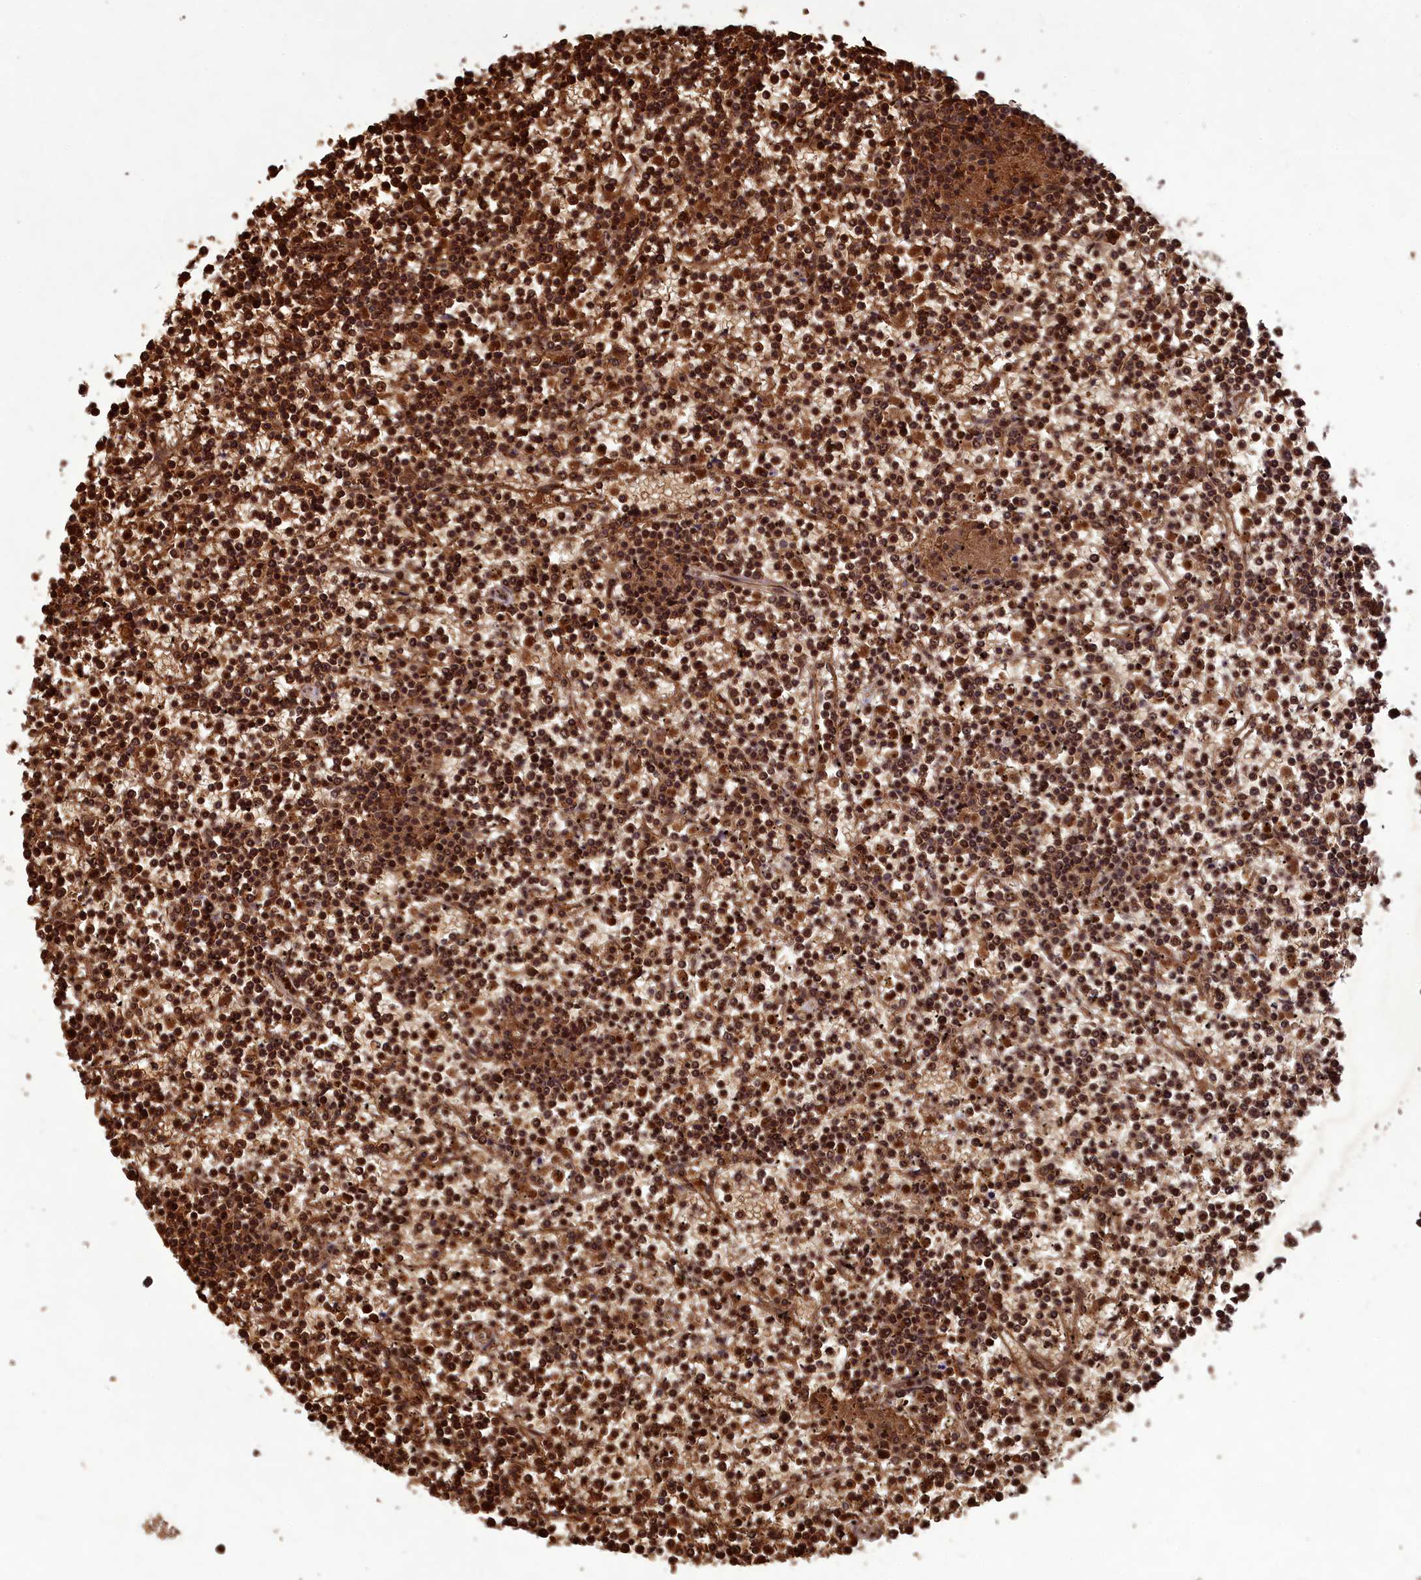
{"staining": {"intensity": "strong", "quantity": ">75%", "location": "cytoplasmic/membranous,nuclear"}, "tissue": "lymphoma", "cell_type": "Tumor cells", "image_type": "cancer", "snomed": [{"axis": "morphology", "description": "Malignant lymphoma, non-Hodgkin's type, Low grade"}, {"axis": "topography", "description": "Spleen"}], "caption": "Malignant lymphoma, non-Hodgkin's type (low-grade) was stained to show a protein in brown. There is high levels of strong cytoplasmic/membranous and nuclear expression in approximately >75% of tumor cells. The staining is performed using DAB brown chromogen to label protein expression. The nuclei are counter-stained blue using hematoxylin.", "gene": "SRMS", "patient": {"sex": "female", "age": 19}}